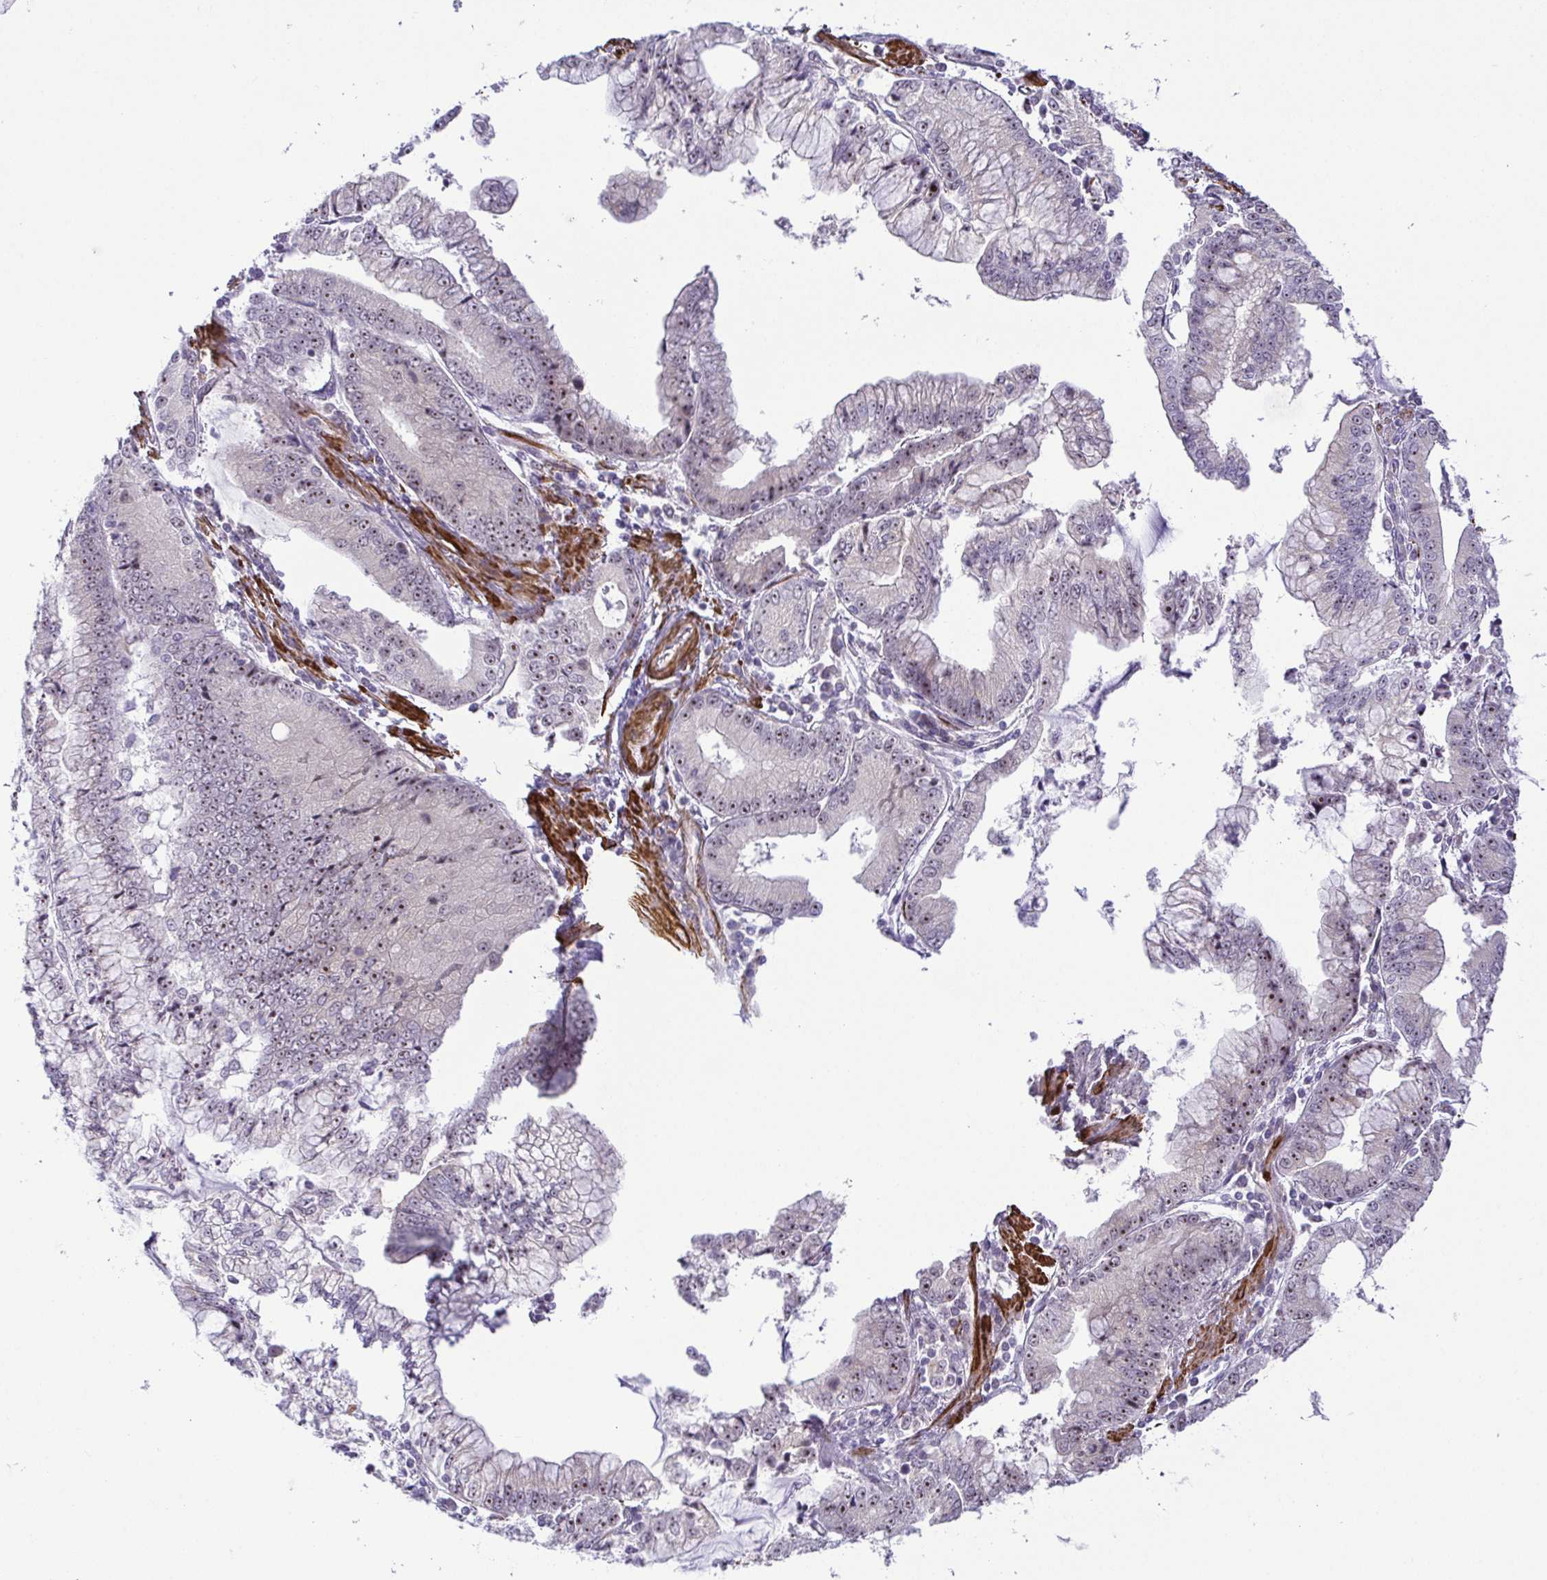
{"staining": {"intensity": "weak", "quantity": "25%-75%", "location": "nuclear"}, "tissue": "stomach cancer", "cell_type": "Tumor cells", "image_type": "cancer", "snomed": [{"axis": "morphology", "description": "Adenocarcinoma, NOS"}, {"axis": "topography", "description": "Stomach, upper"}], "caption": "Protein staining shows weak nuclear expression in approximately 25%-75% of tumor cells in stomach cancer (adenocarcinoma). (DAB (3,3'-diaminobenzidine) IHC, brown staining for protein, blue staining for nuclei).", "gene": "RSL24D1", "patient": {"sex": "female", "age": 74}}